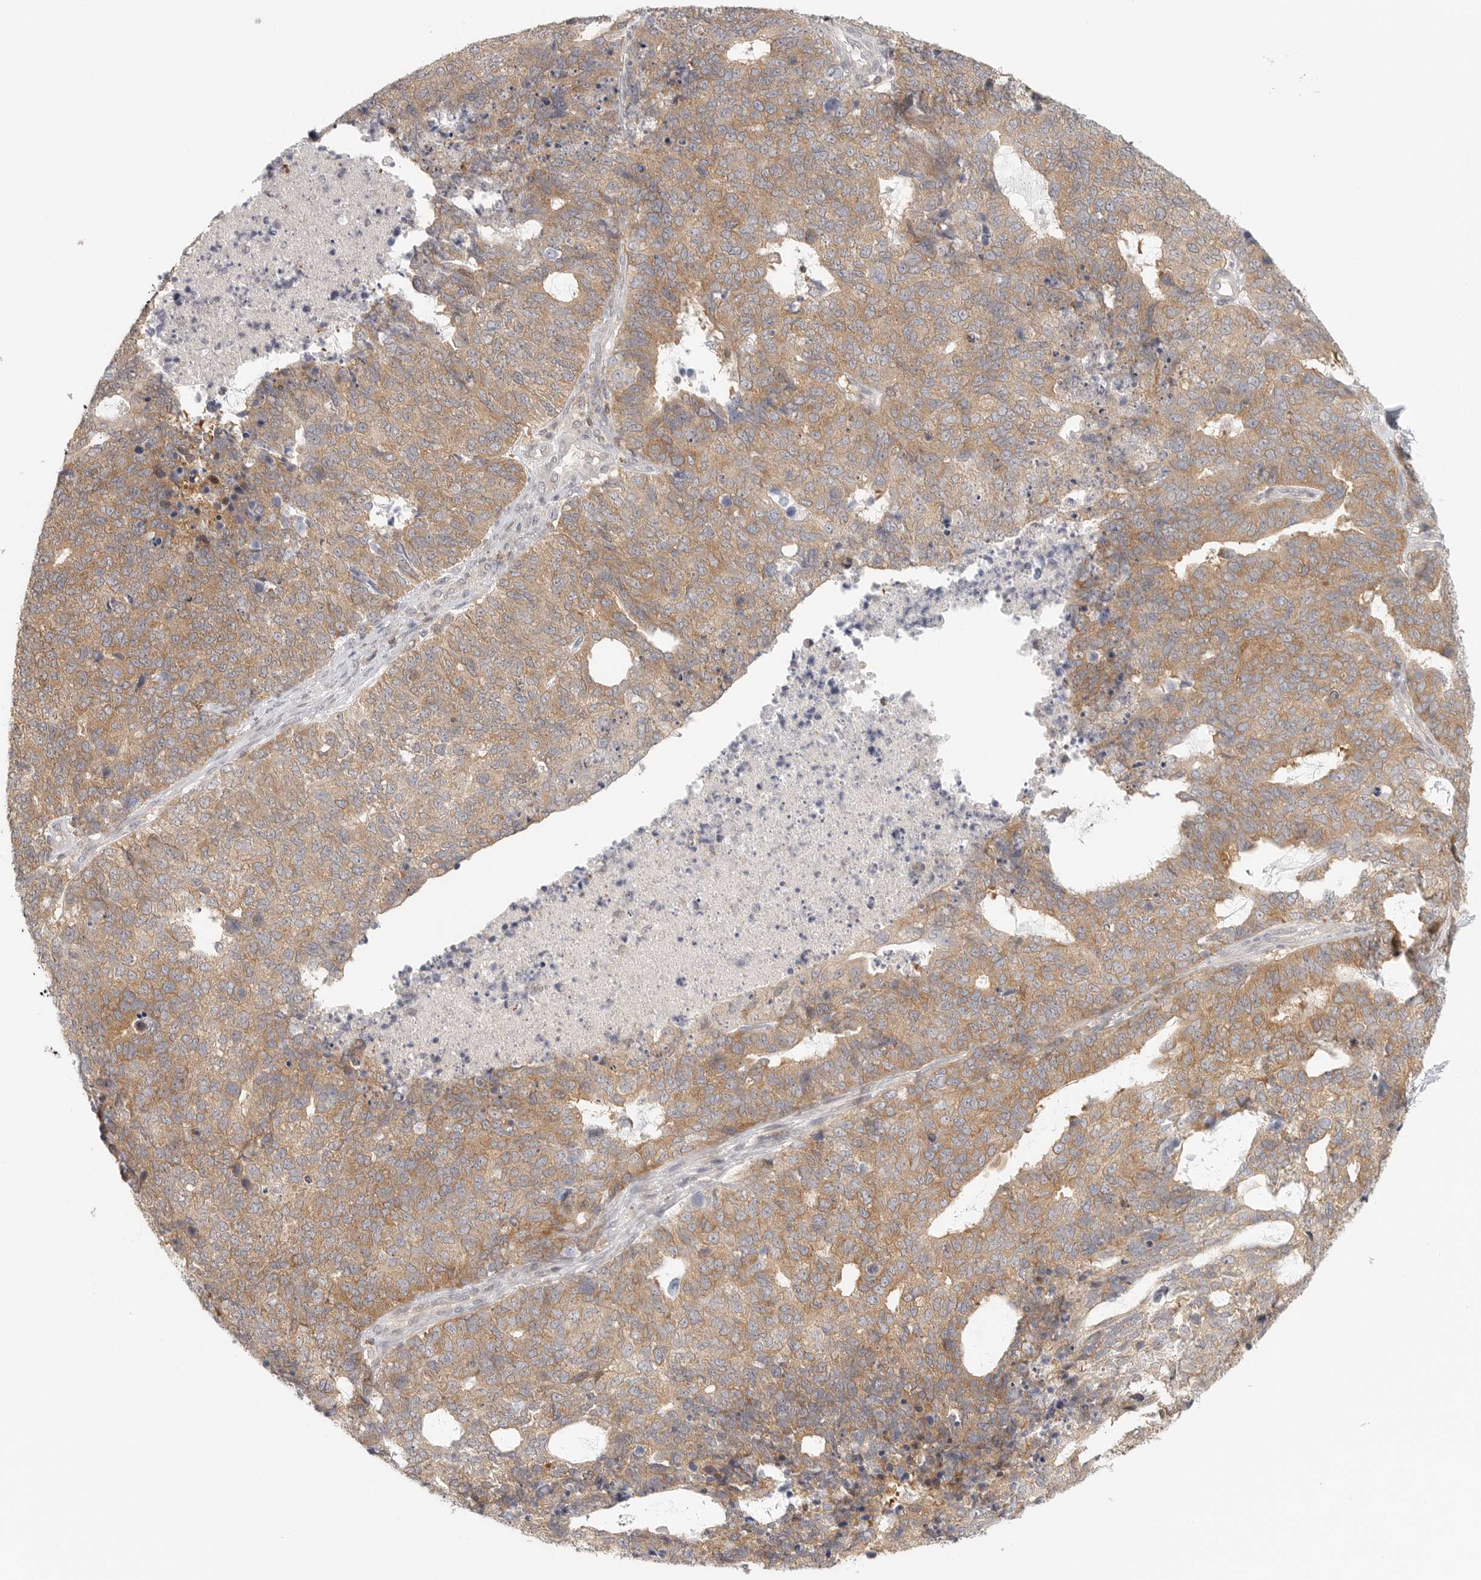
{"staining": {"intensity": "moderate", "quantity": ">75%", "location": "cytoplasmic/membranous"}, "tissue": "cervical cancer", "cell_type": "Tumor cells", "image_type": "cancer", "snomed": [{"axis": "morphology", "description": "Squamous cell carcinoma, NOS"}, {"axis": "topography", "description": "Cervix"}], "caption": "Moderate cytoplasmic/membranous positivity is identified in about >75% of tumor cells in squamous cell carcinoma (cervical).", "gene": "HDAC6", "patient": {"sex": "female", "age": 63}}